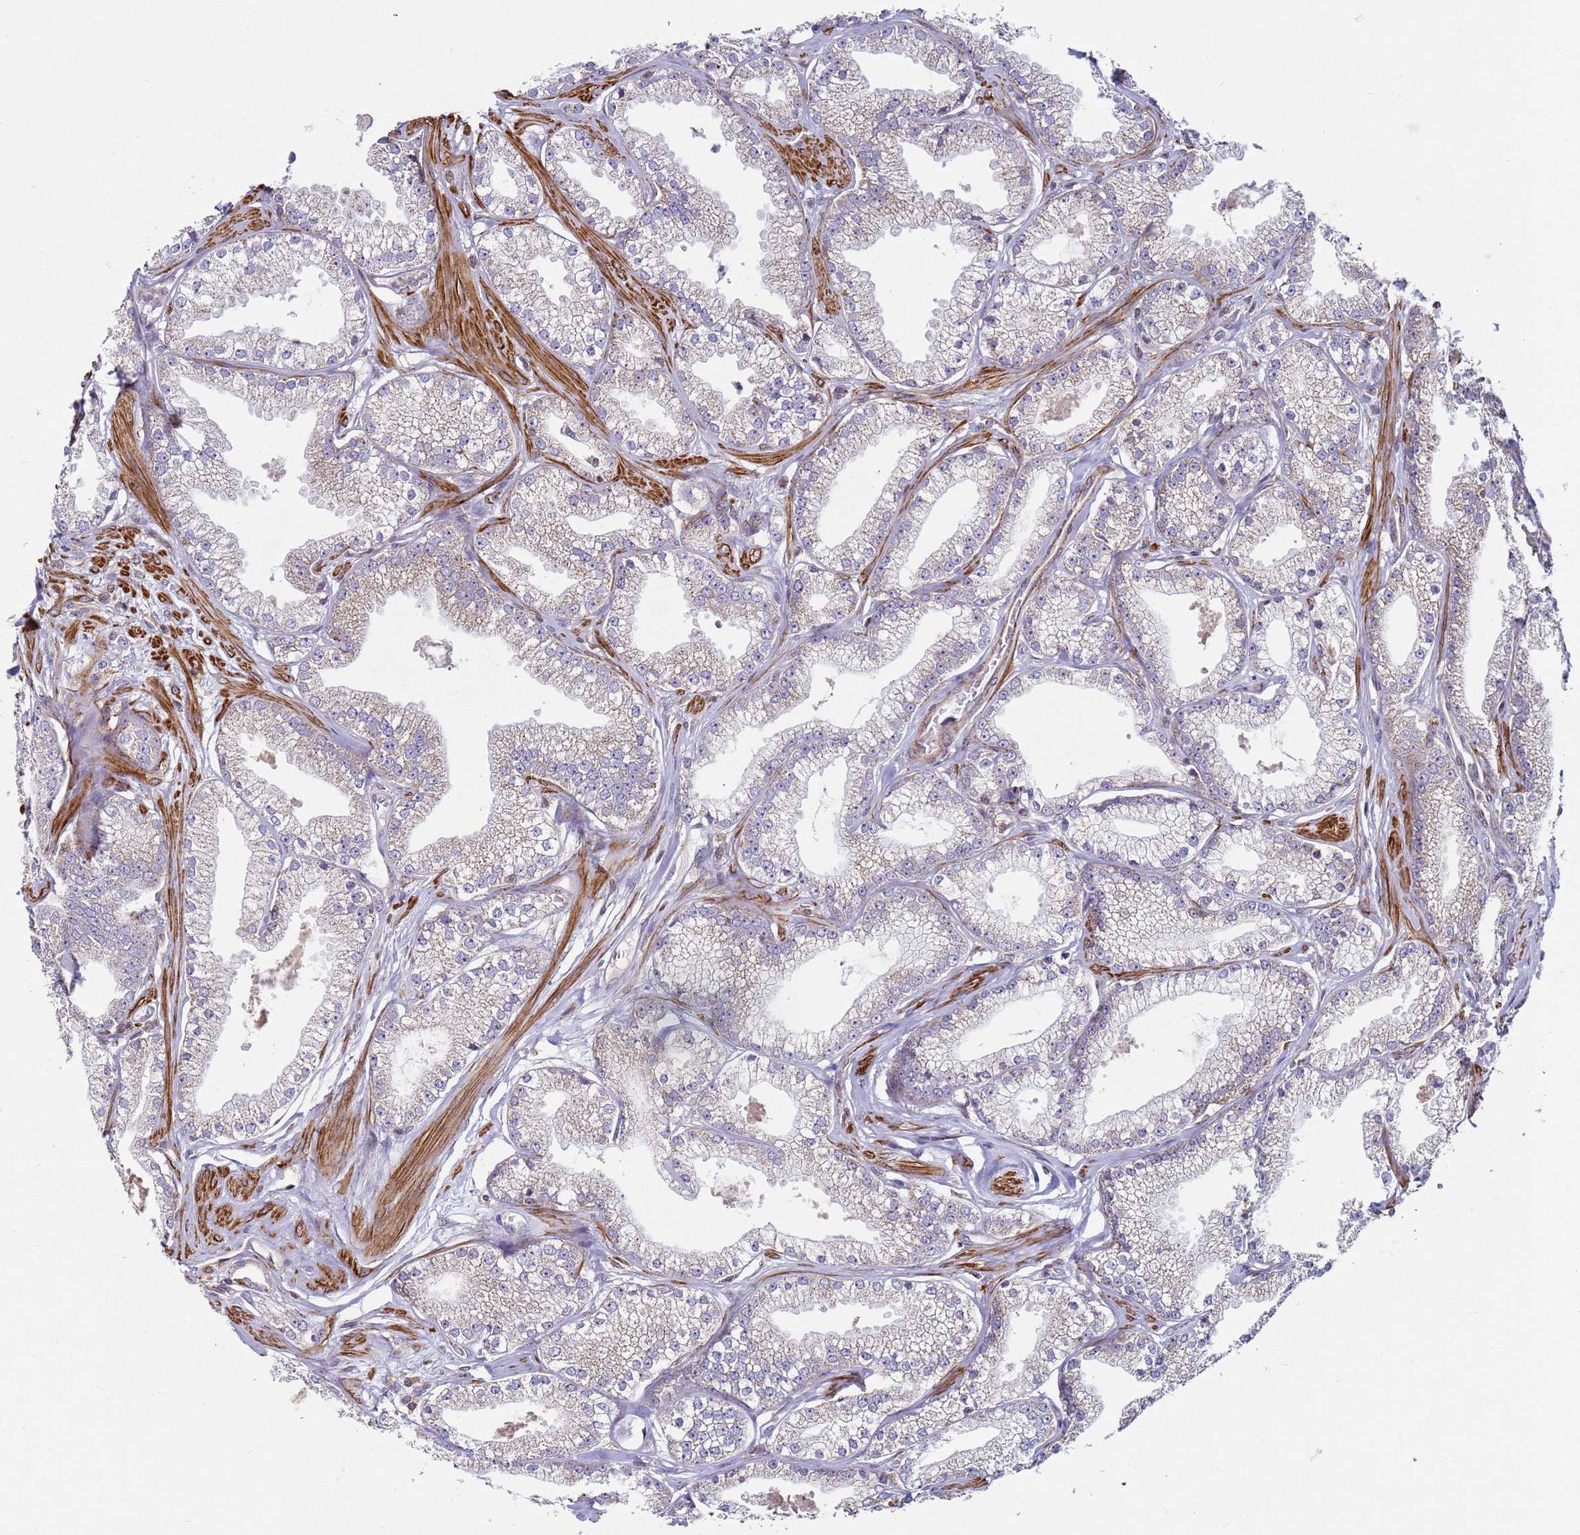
{"staining": {"intensity": "weak", "quantity": "<25%", "location": "cytoplasmic/membranous"}, "tissue": "prostate cancer", "cell_type": "Tumor cells", "image_type": "cancer", "snomed": [{"axis": "morphology", "description": "Adenocarcinoma, High grade"}, {"axis": "topography", "description": "Prostate"}], "caption": "IHC of human prostate cancer demonstrates no staining in tumor cells.", "gene": "SNAPC4", "patient": {"sex": "male", "age": 67}}